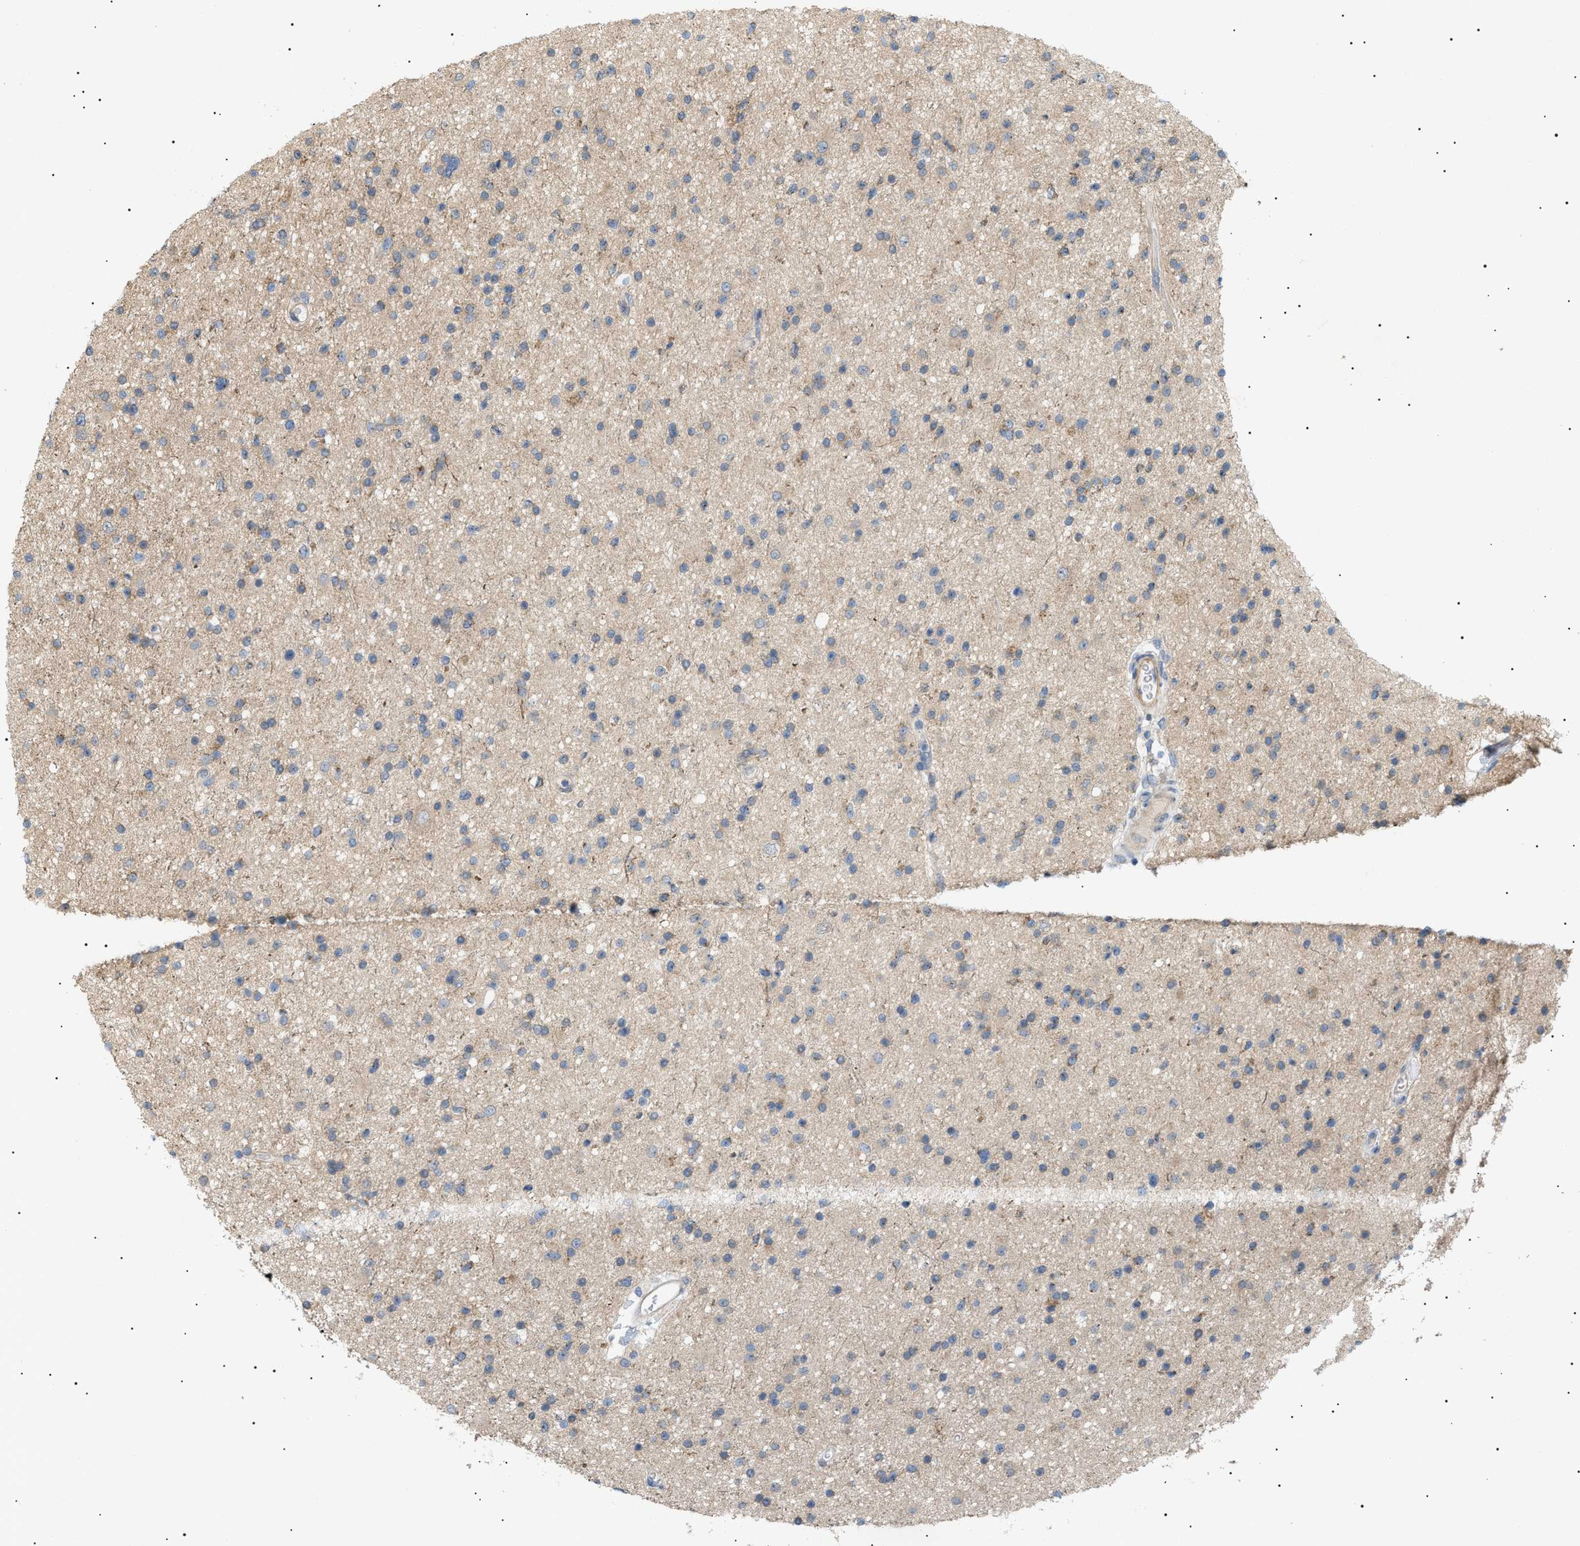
{"staining": {"intensity": "weak", "quantity": "25%-75%", "location": "cytoplasmic/membranous"}, "tissue": "glioma", "cell_type": "Tumor cells", "image_type": "cancer", "snomed": [{"axis": "morphology", "description": "Glioma, malignant, High grade"}, {"axis": "topography", "description": "Brain"}], "caption": "Malignant high-grade glioma stained with immunohistochemistry (IHC) reveals weak cytoplasmic/membranous positivity in approximately 25%-75% of tumor cells.", "gene": "IRS2", "patient": {"sex": "male", "age": 33}}